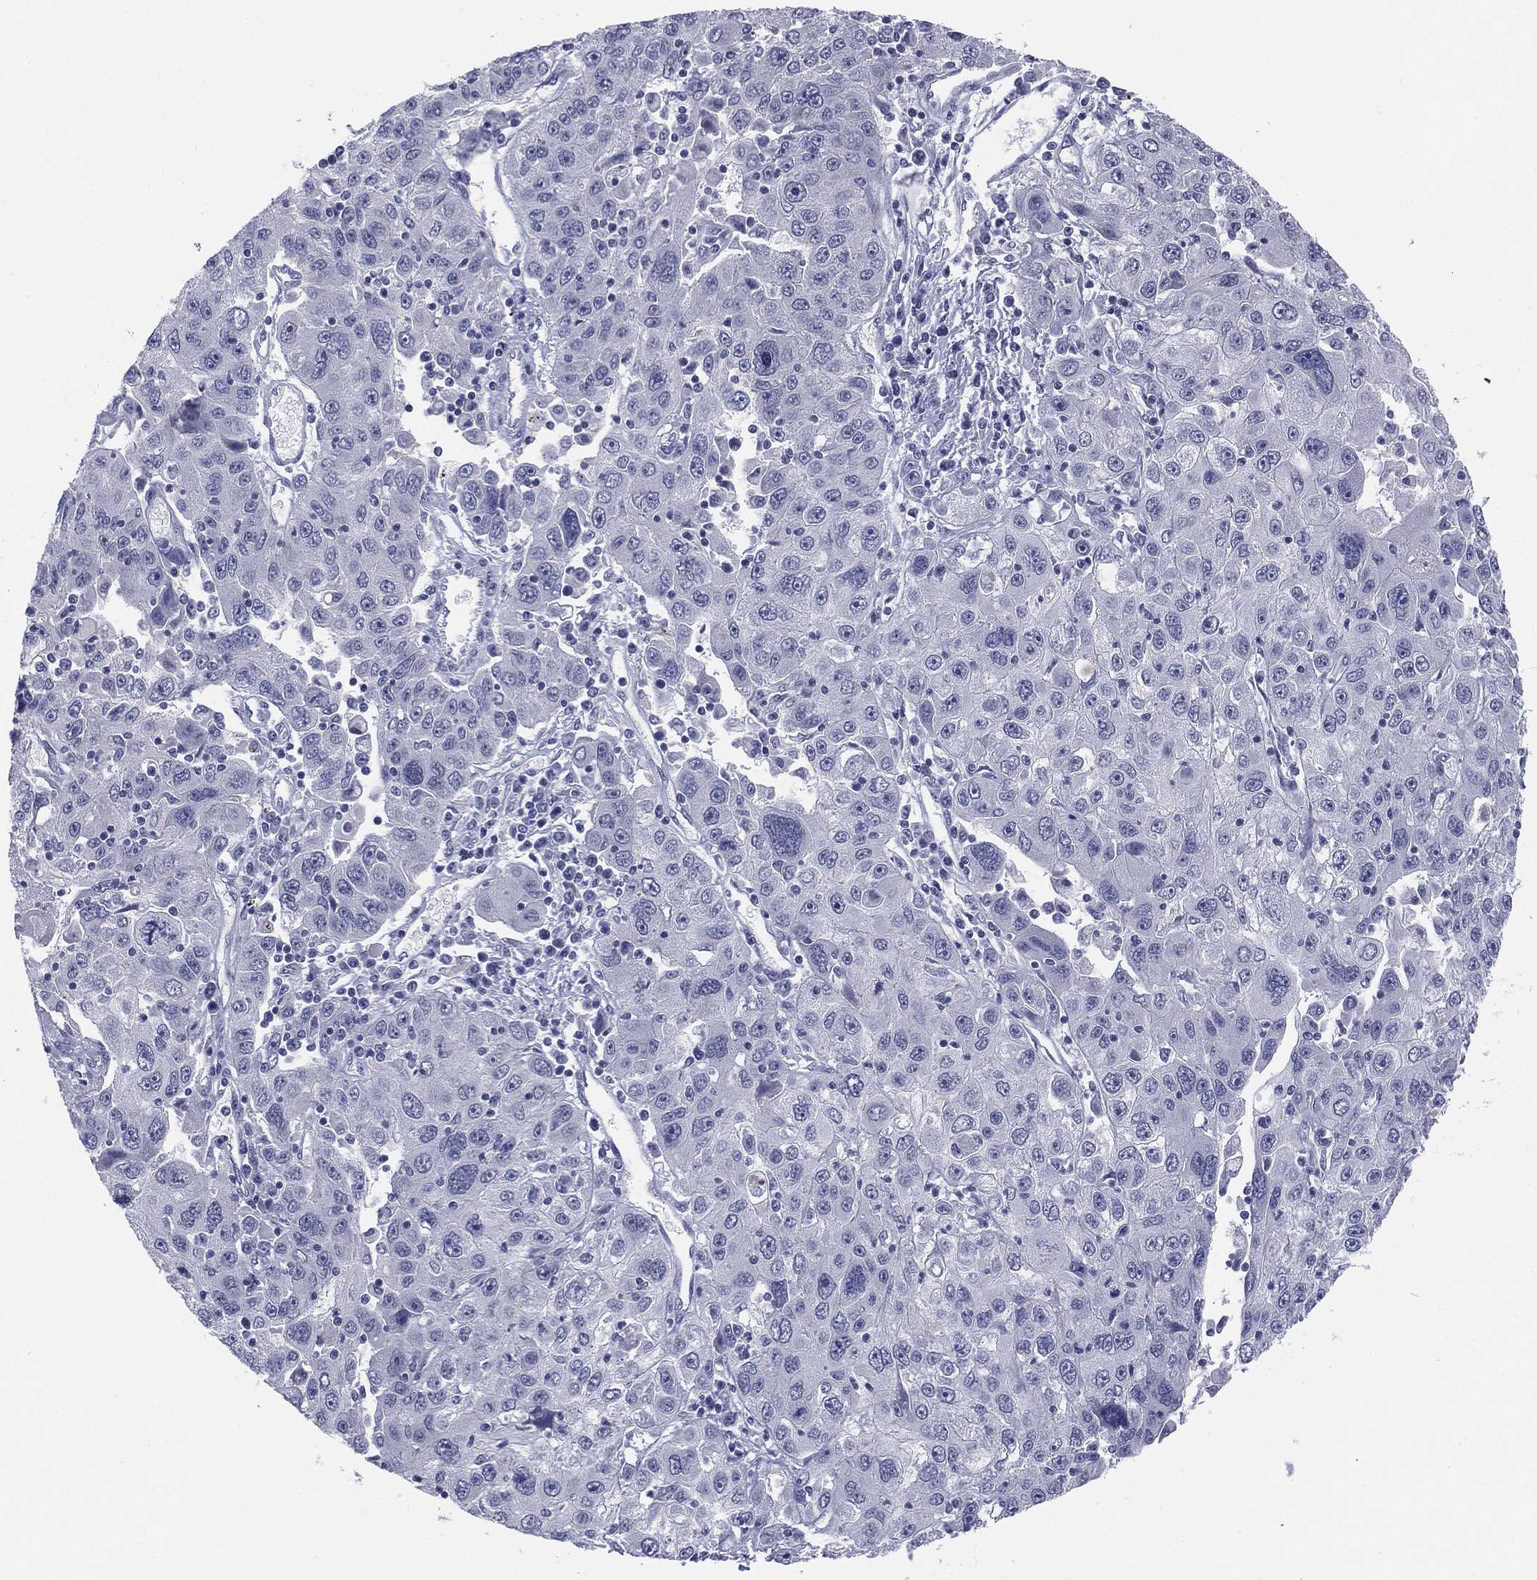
{"staining": {"intensity": "negative", "quantity": "none", "location": "none"}, "tissue": "stomach cancer", "cell_type": "Tumor cells", "image_type": "cancer", "snomed": [{"axis": "morphology", "description": "Adenocarcinoma, NOS"}, {"axis": "topography", "description": "Stomach"}], "caption": "This is an IHC micrograph of stomach cancer. There is no positivity in tumor cells.", "gene": "SLC5A5", "patient": {"sex": "male", "age": 56}}